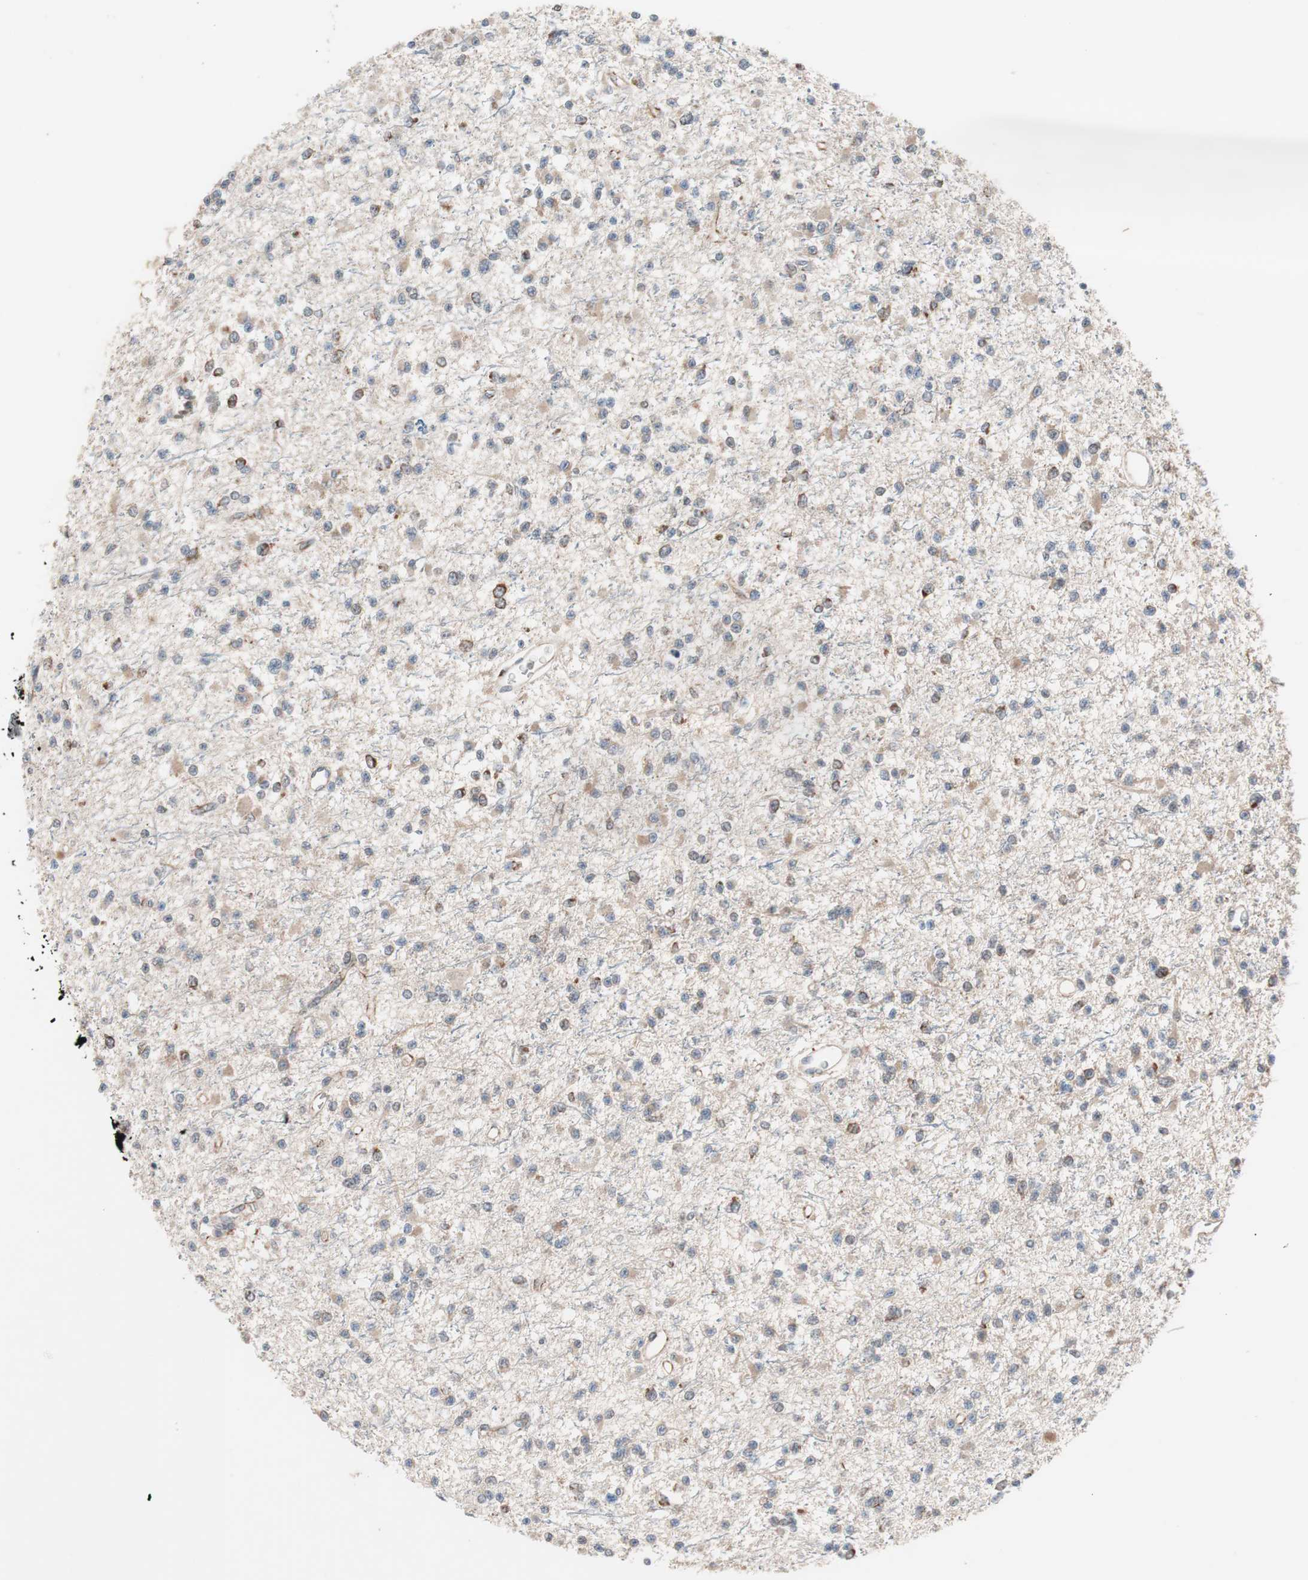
{"staining": {"intensity": "moderate", "quantity": ">75%", "location": "cytoplasmic/membranous"}, "tissue": "glioma", "cell_type": "Tumor cells", "image_type": "cancer", "snomed": [{"axis": "morphology", "description": "Glioma, malignant, Low grade"}, {"axis": "topography", "description": "Brain"}], "caption": "Tumor cells reveal medium levels of moderate cytoplasmic/membranous expression in about >75% of cells in human glioma.", "gene": "HMBS", "patient": {"sex": "female", "age": 22}}